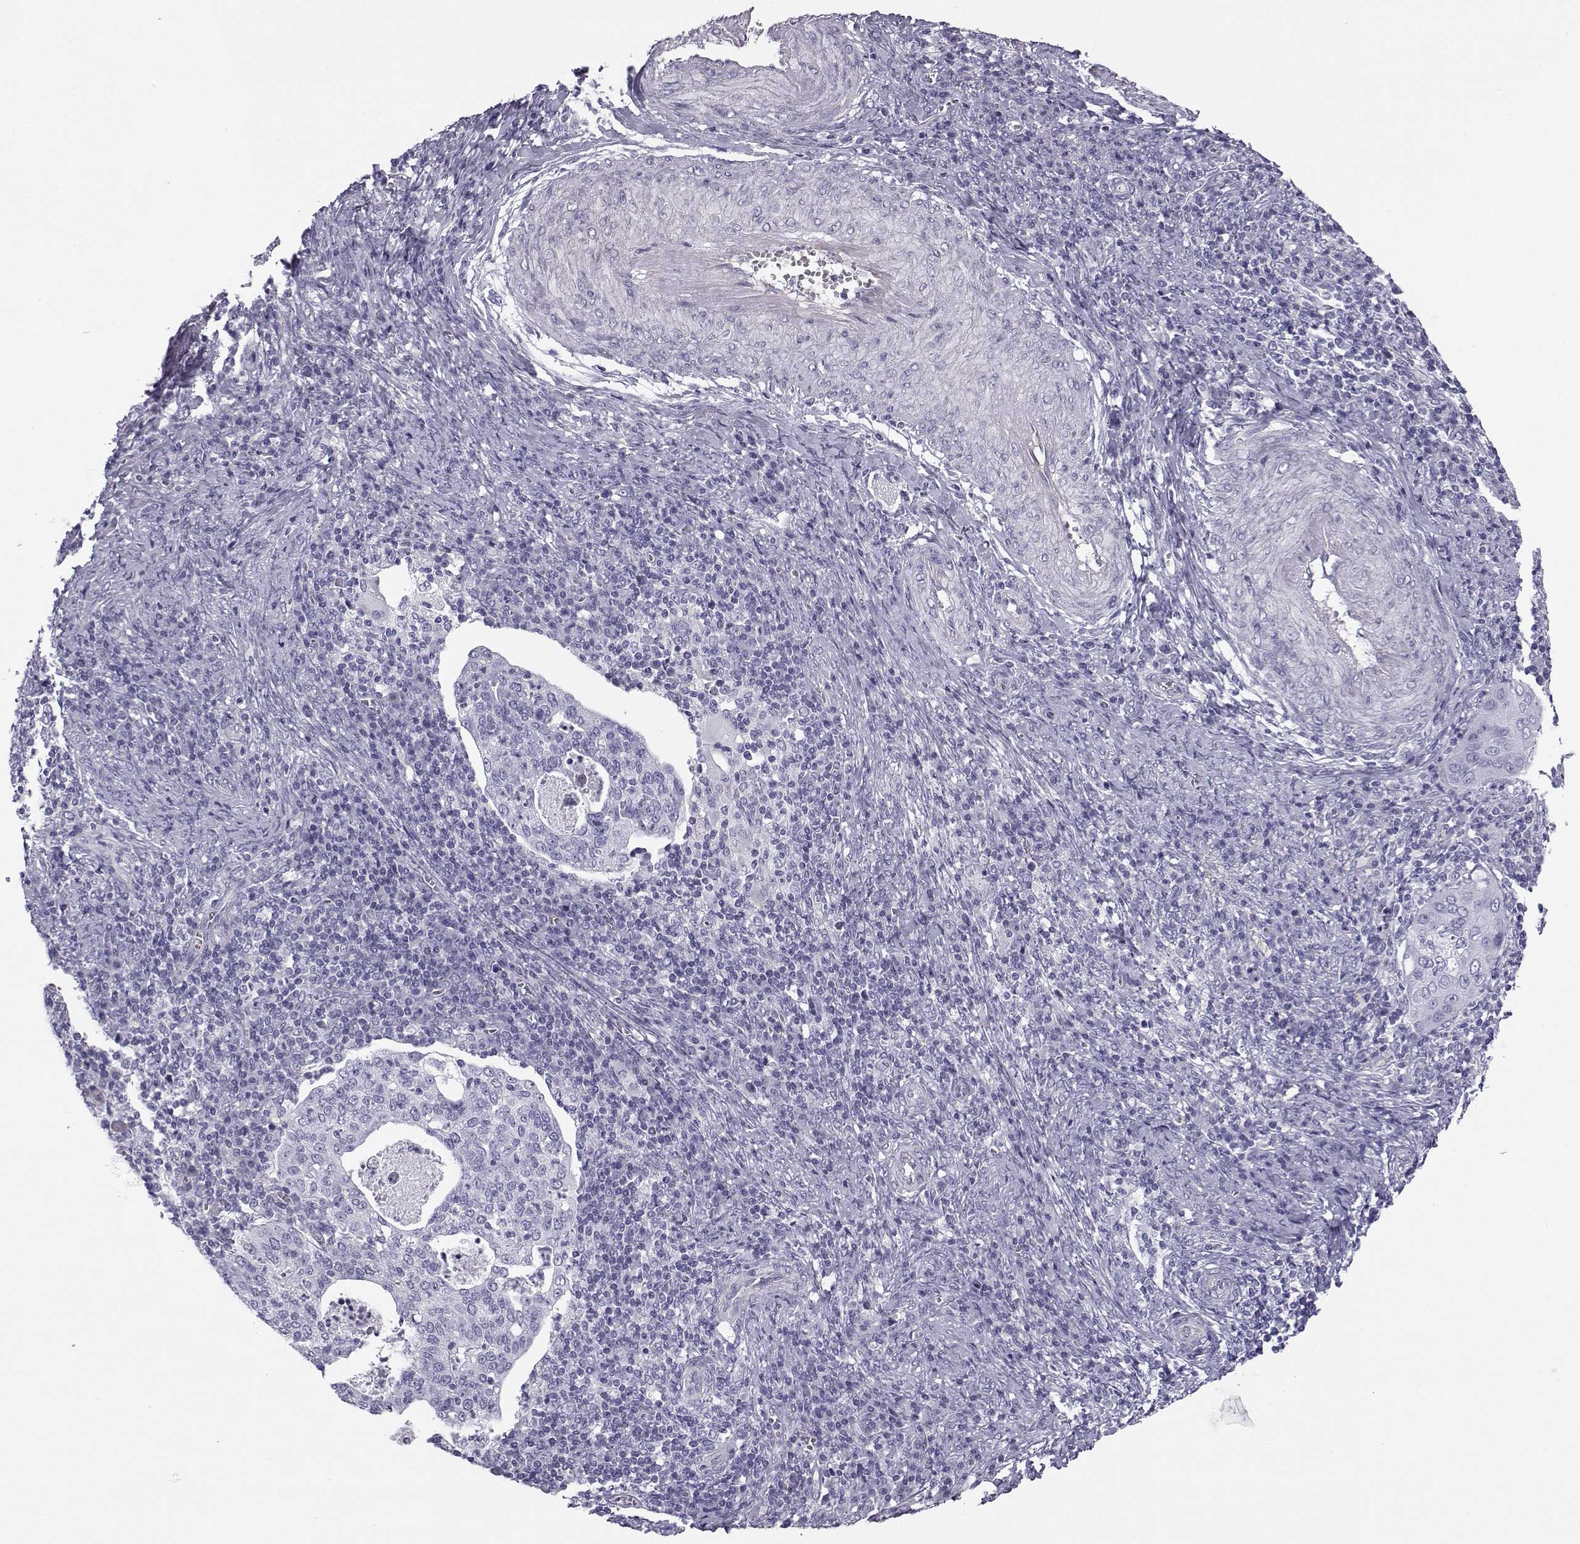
{"staining": {"intensity": "negative", "quantity": "none", "location": "none"}, "tissue": "cervical cancer", "cell_type": "Tumor cells", "image_type": "cancer", "snomed": [{"axis": "morphology", "description": "Squamous cell carcinoma, NOS"}, {"axis": "topography", "description": "Cervix"}], "caption": "This is an immunohistochemistry (IHC) photomicrograph of human squamous cell carcinoma (cervical). There is no staining in tumor cells.", "gene": "KCNMB4", "patient": {"sex": "female", "age": 39}}